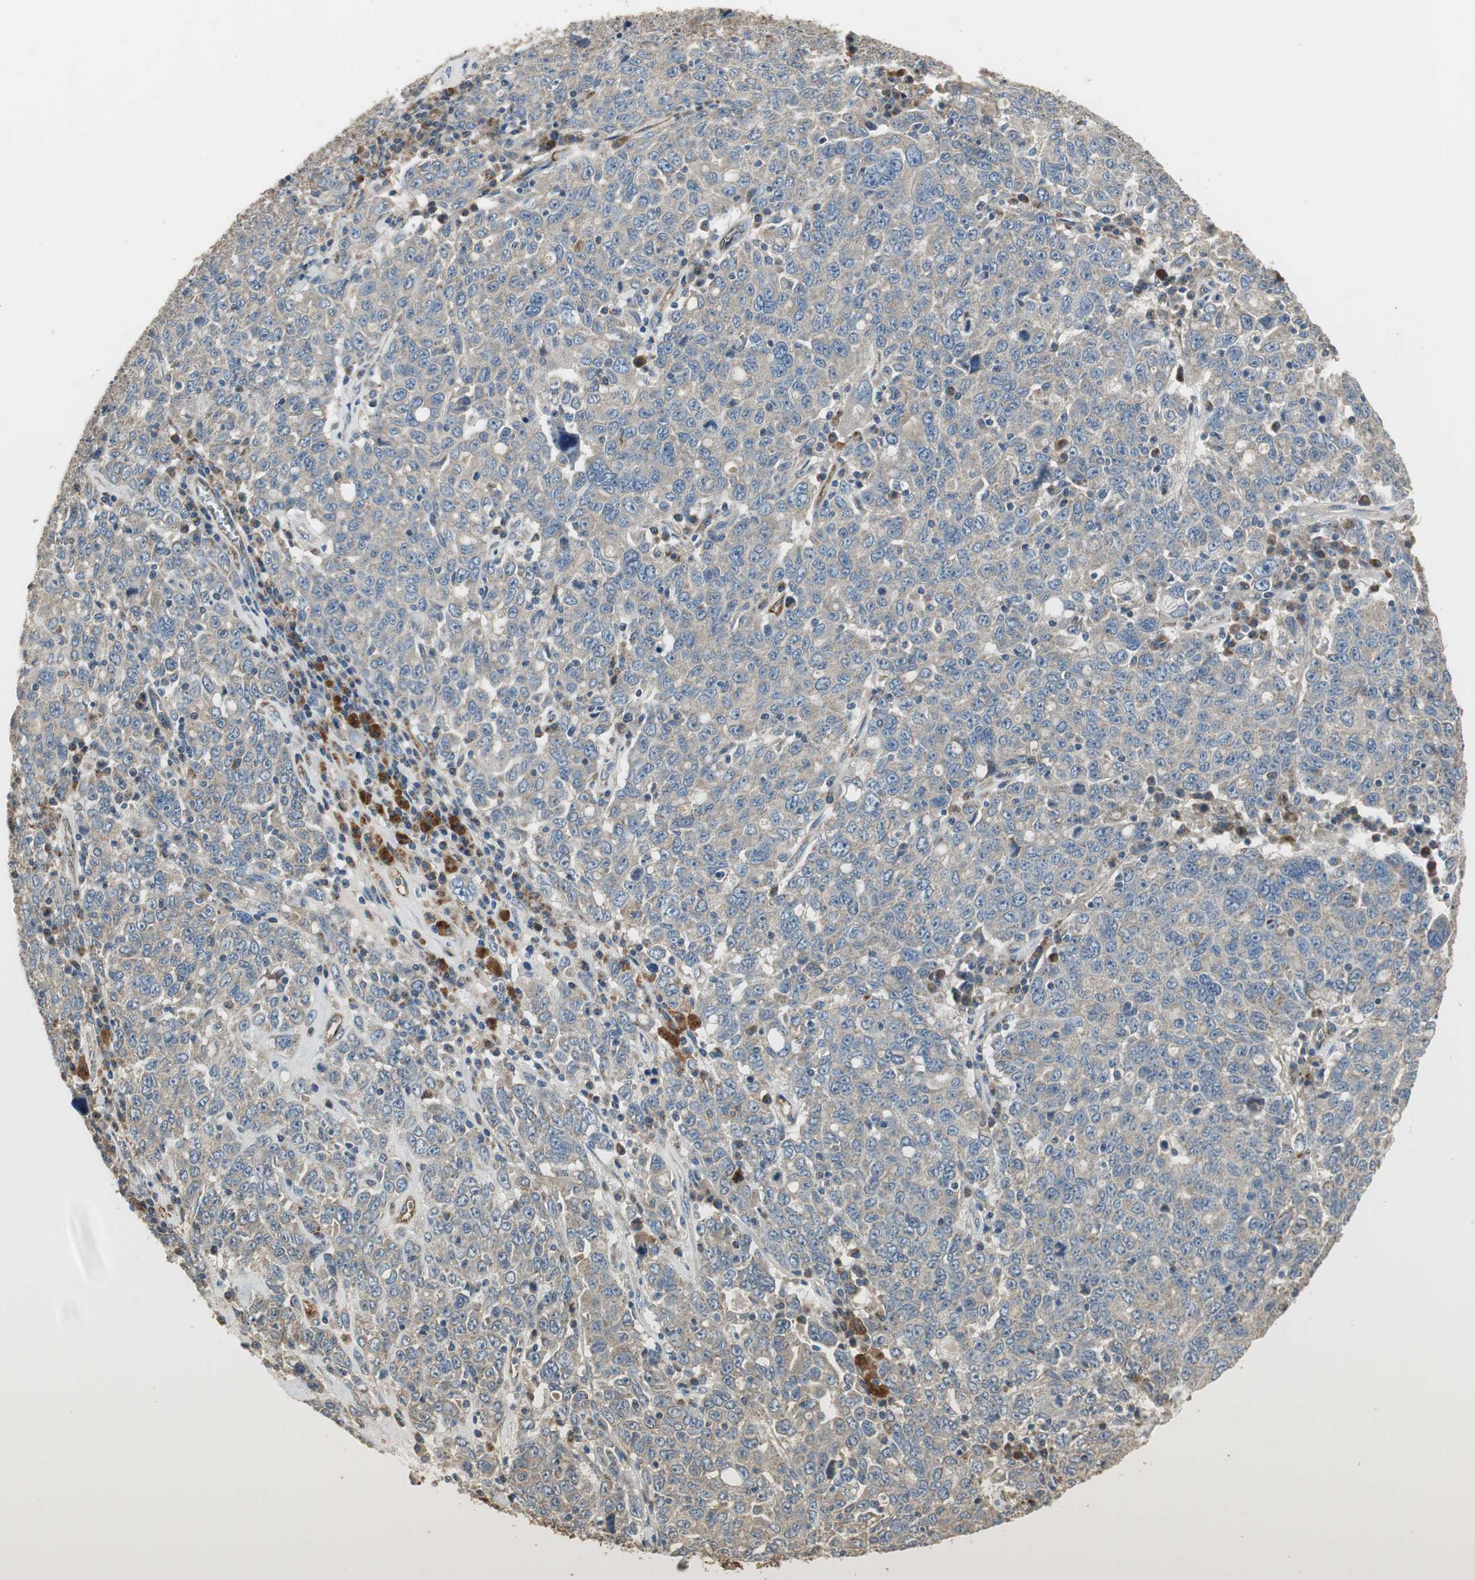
{"staining": {"intensity": "weak", "quantity": ">75%", "location": "cytoplasmic/membranous"}, "tissue": "ovarian cancer", "cell_type": "Tumor cells", "image_type": "cancer", "snomed": [{"axis": "morphology", "description": "Carcinoma, endometroid"}, {"axis": "topography", "description": "Ovary"}], "caption": "Immunohistochemical staining of human ovarian cancer (endometroid carcinoma) demonstrates weak cytoplasmic/membranous protein staining in approximately >75% of tumor cells. (brown staining indicates protein expression, while blue staining denotes nuclei).", "gene": "MSTO1", "patient": {"sex": "female", "age": 62}}